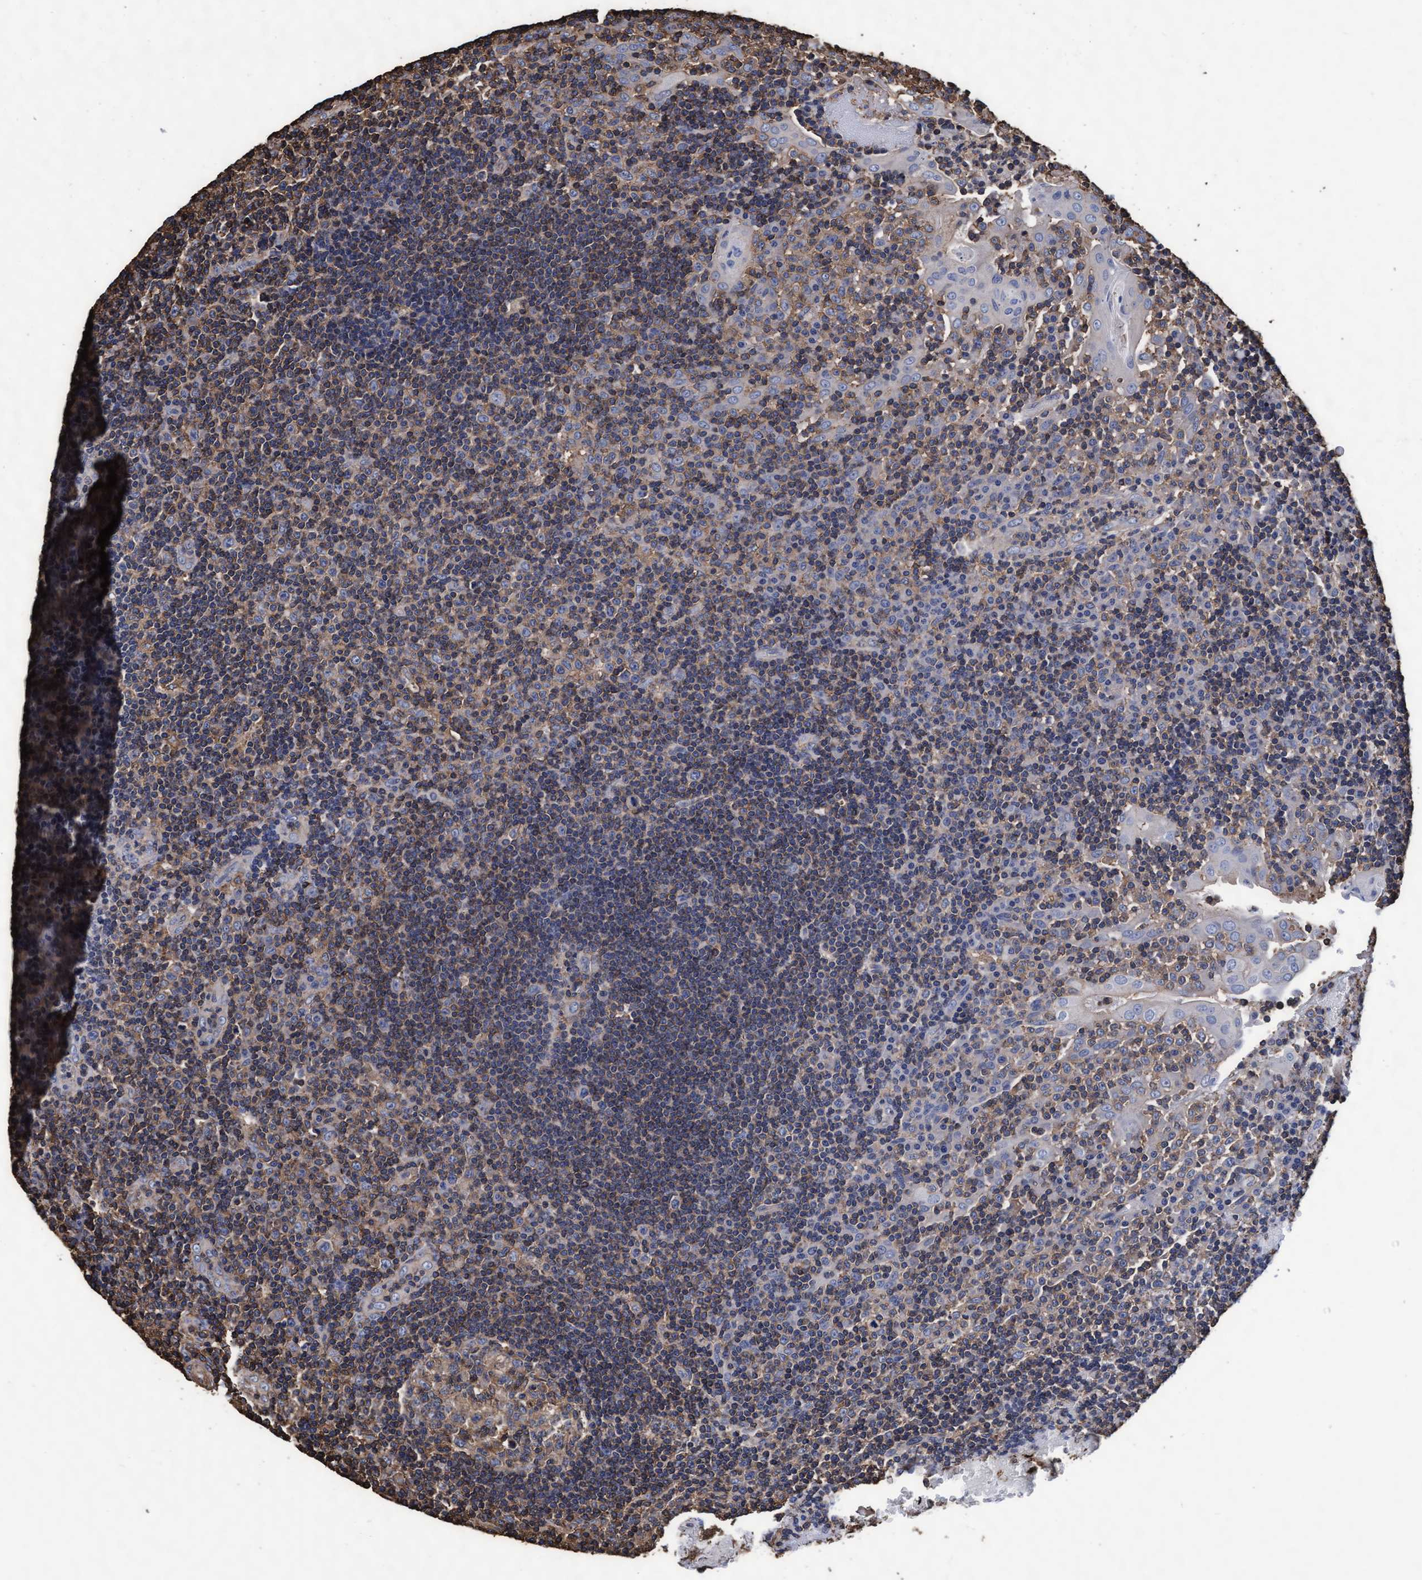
{"staining": {"intensity": "weak", "quantity": ">75%", "location": "cytoplasmic/membranous"}, "tissue": "tonsil", "cell_type": "Germinal center cells", "image_type": "normal", "snomed": [{"axis": "morphology", "description": "Normal tissue, NOS"}, {"axis": "topography", "description": "Tonsil"}], "caption": "Immunohistochemistry (IHC) photomicrograph of normal human tonsil stained for a protein (brown), which exhibits low levels of weak cytoplasmic/membranous expression in approximately >75% of germinal center cells.", "gene": "GRHPR", "patient": {"sex": "female", "age": 40}}